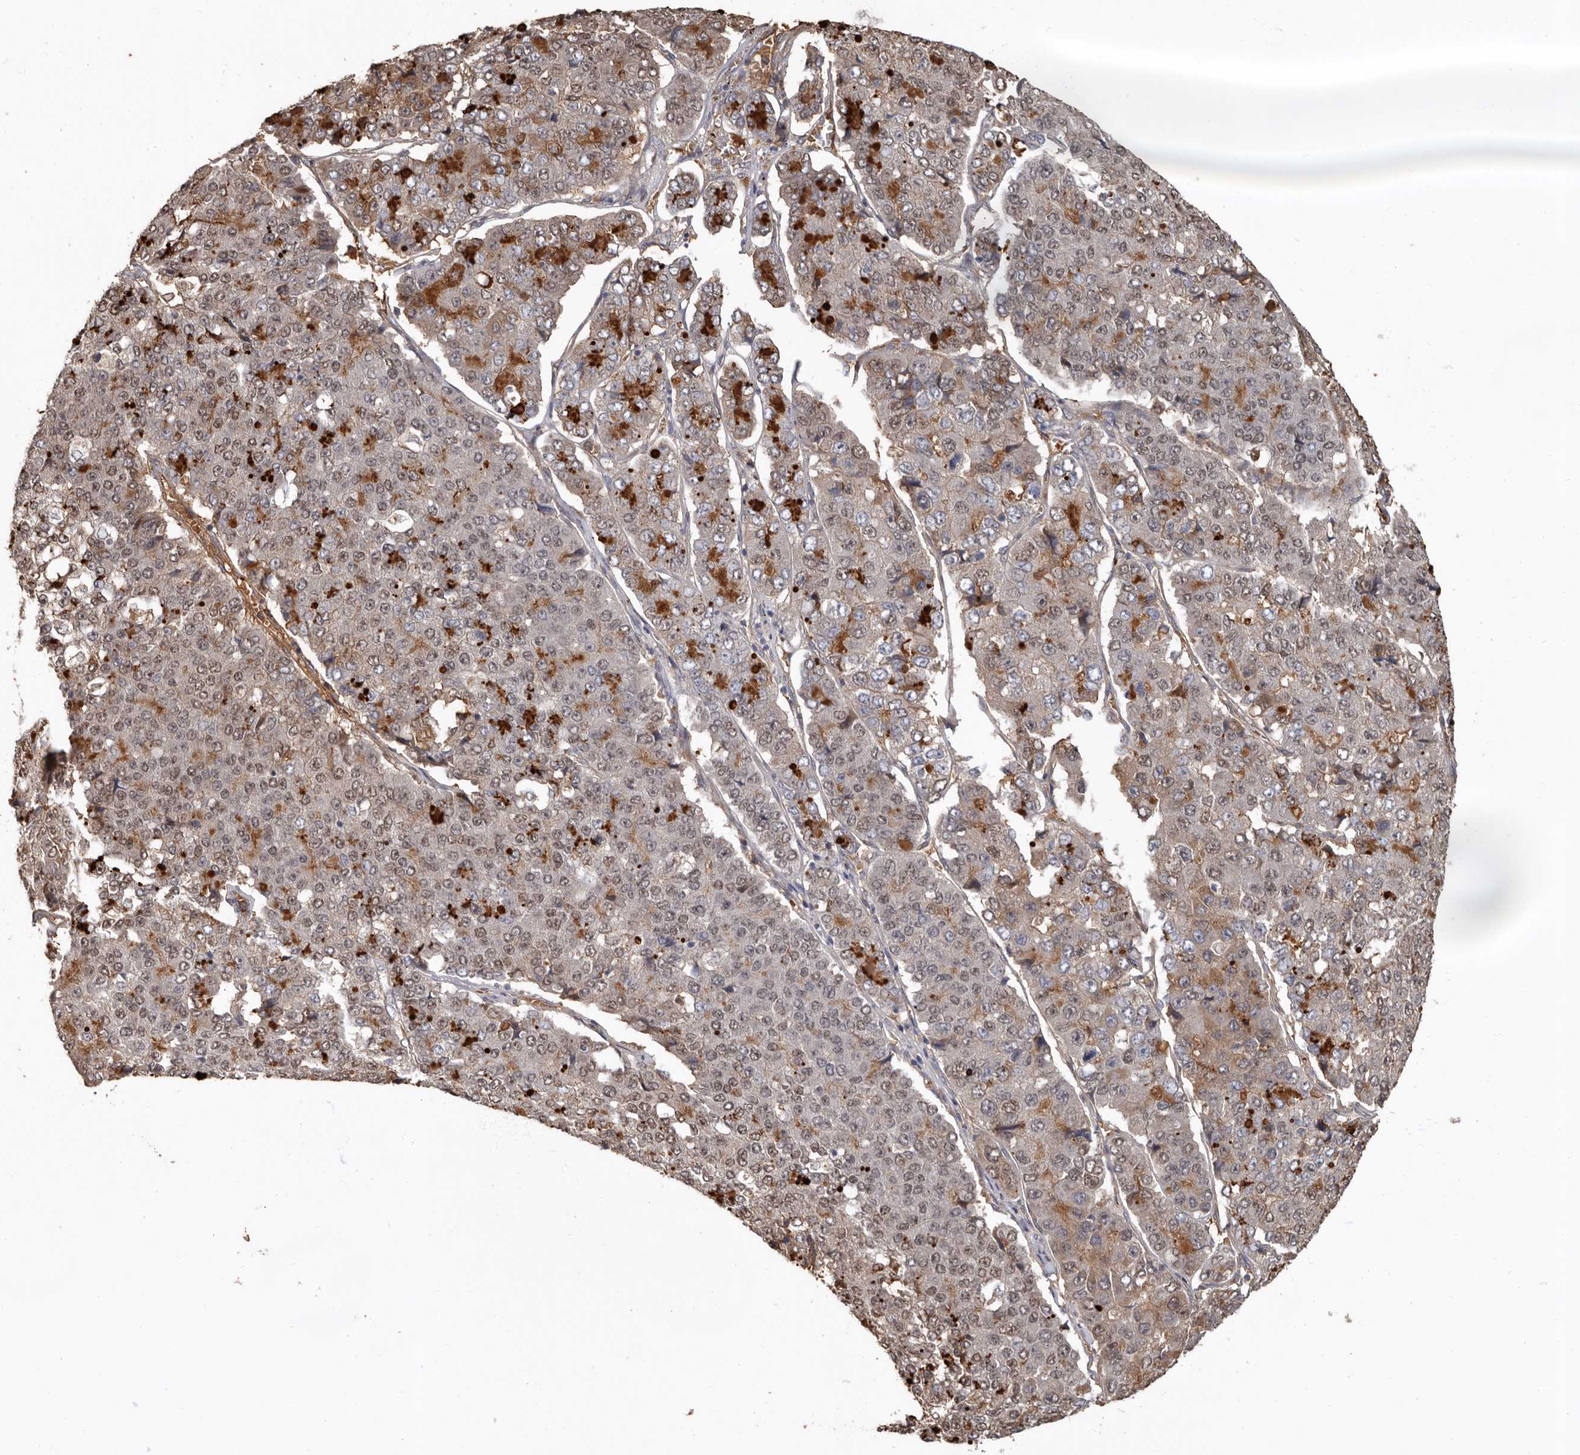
{"staining": {"intensity": "moderate", "quantity": "25%-75%", "location": "cytoplasmic/membranous,nuclear"}, "tissue": "pancreatic cancer", "cell_type": "Tumor cells", "image_type": "cancer", "snomed": [{"axis": "morphology", "description": "Adenocarcinoma, NOS"}, {"axis": "topography", "description": "Pancreas"}], "caption": "Immunohistochemical staining of human pancreatic cancer (adenocarcinoma) demonstrates medium levels of moderate cytoplasmic/membranous and nuclear expression in about 25%-75% of tumor cells. The protein of interest is shown in brown color, while the nuclei are stained blue.", "gene": "LRGUK", "patient": {"sex": "male", "age": 50}}